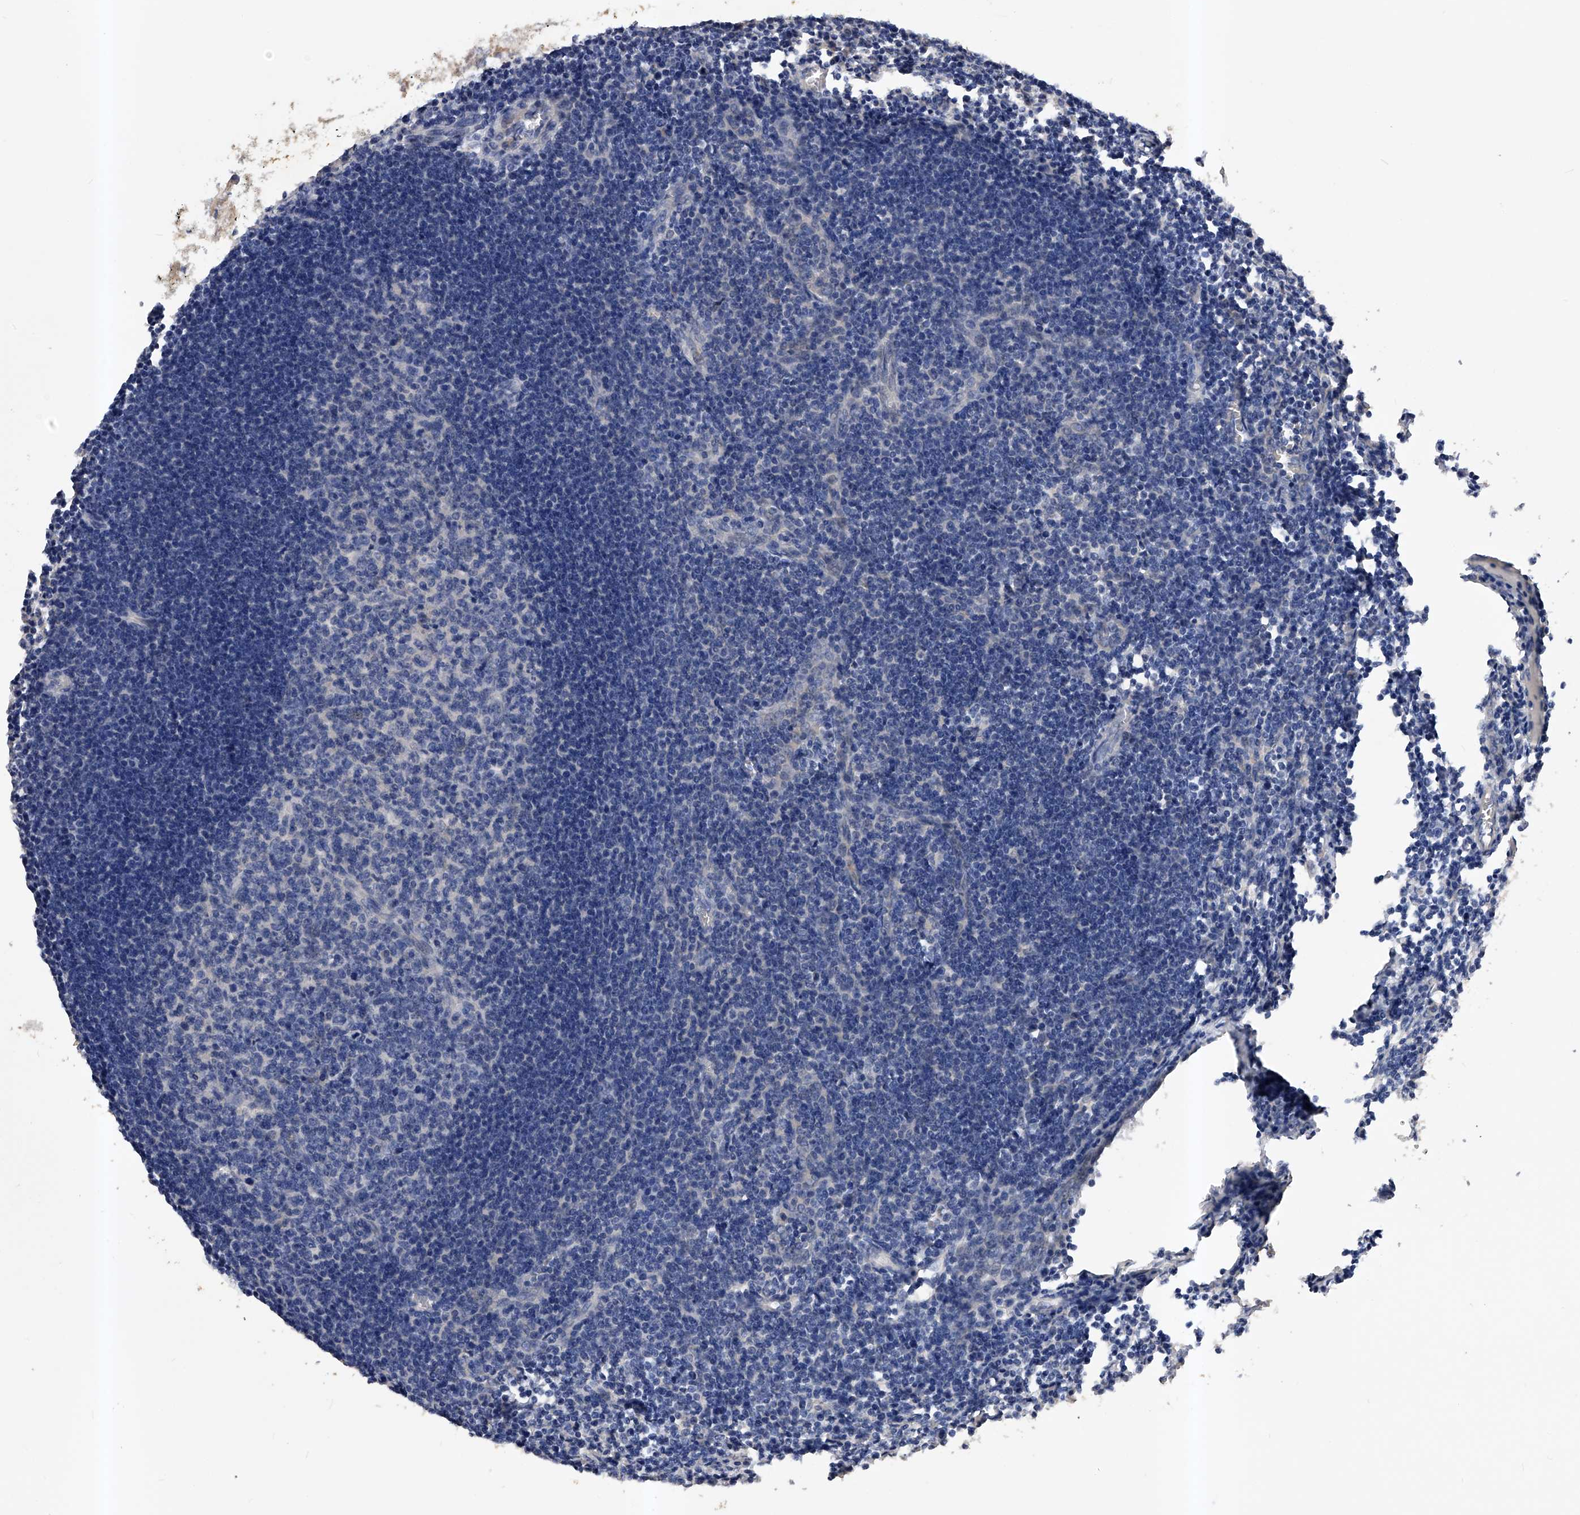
{"staining": {"intensity": "negative", "quantity": "none", "location": "none"}, "tissue": "lymph node", "cell_type": "Germinal center cells", "image_type": "normal", "snomed": [{"axis": "morphology", "description": "Normal tissue, NOS"}, {"axis": "morphology", "description": "Malignant melanoma, Metastatic site"}, {"axis": "topography", "description": "Lymph node"}], "caption": "This is a image of immunohistochemistry staining of benign lymph node, which shows no staining in germinal center cells.", "gene": "ARL4C", "patient": {"sex": "male", "age": 41}}